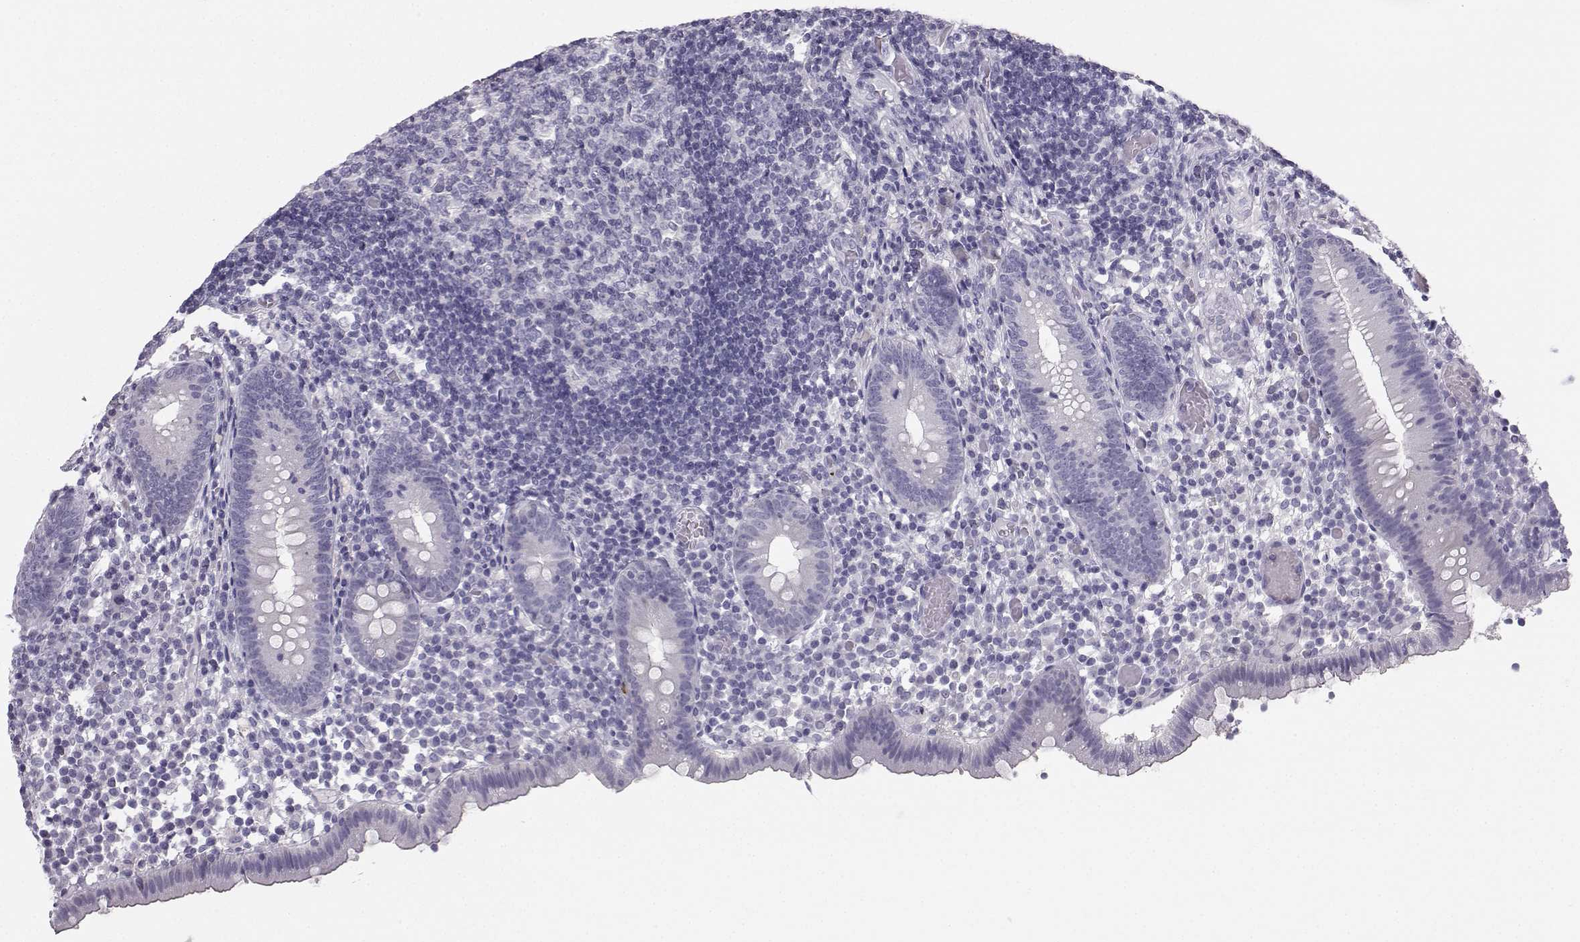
{"staining": {"intensity": "negative", "quantity": "none", "location": "none"}, "tissue": "appendix", "cell_type": "Glandular cells", "image_type": "normal", "snomed": [{"axis": "morphology", "description": "Normal tissue, NOS"}, {"axis": "topography", "description": "Appendix"}], "caption": "DAB immunohistochemical staining of unremarkable appendix exhibits no significant staining in glandular cells. (Stains: DAB IHC with hematoxylin counter stain, Microscopy: brightfield microscopy at high magnification).", "gene": "SYCE1", "patient": {"sex": "female", "age": 32}}